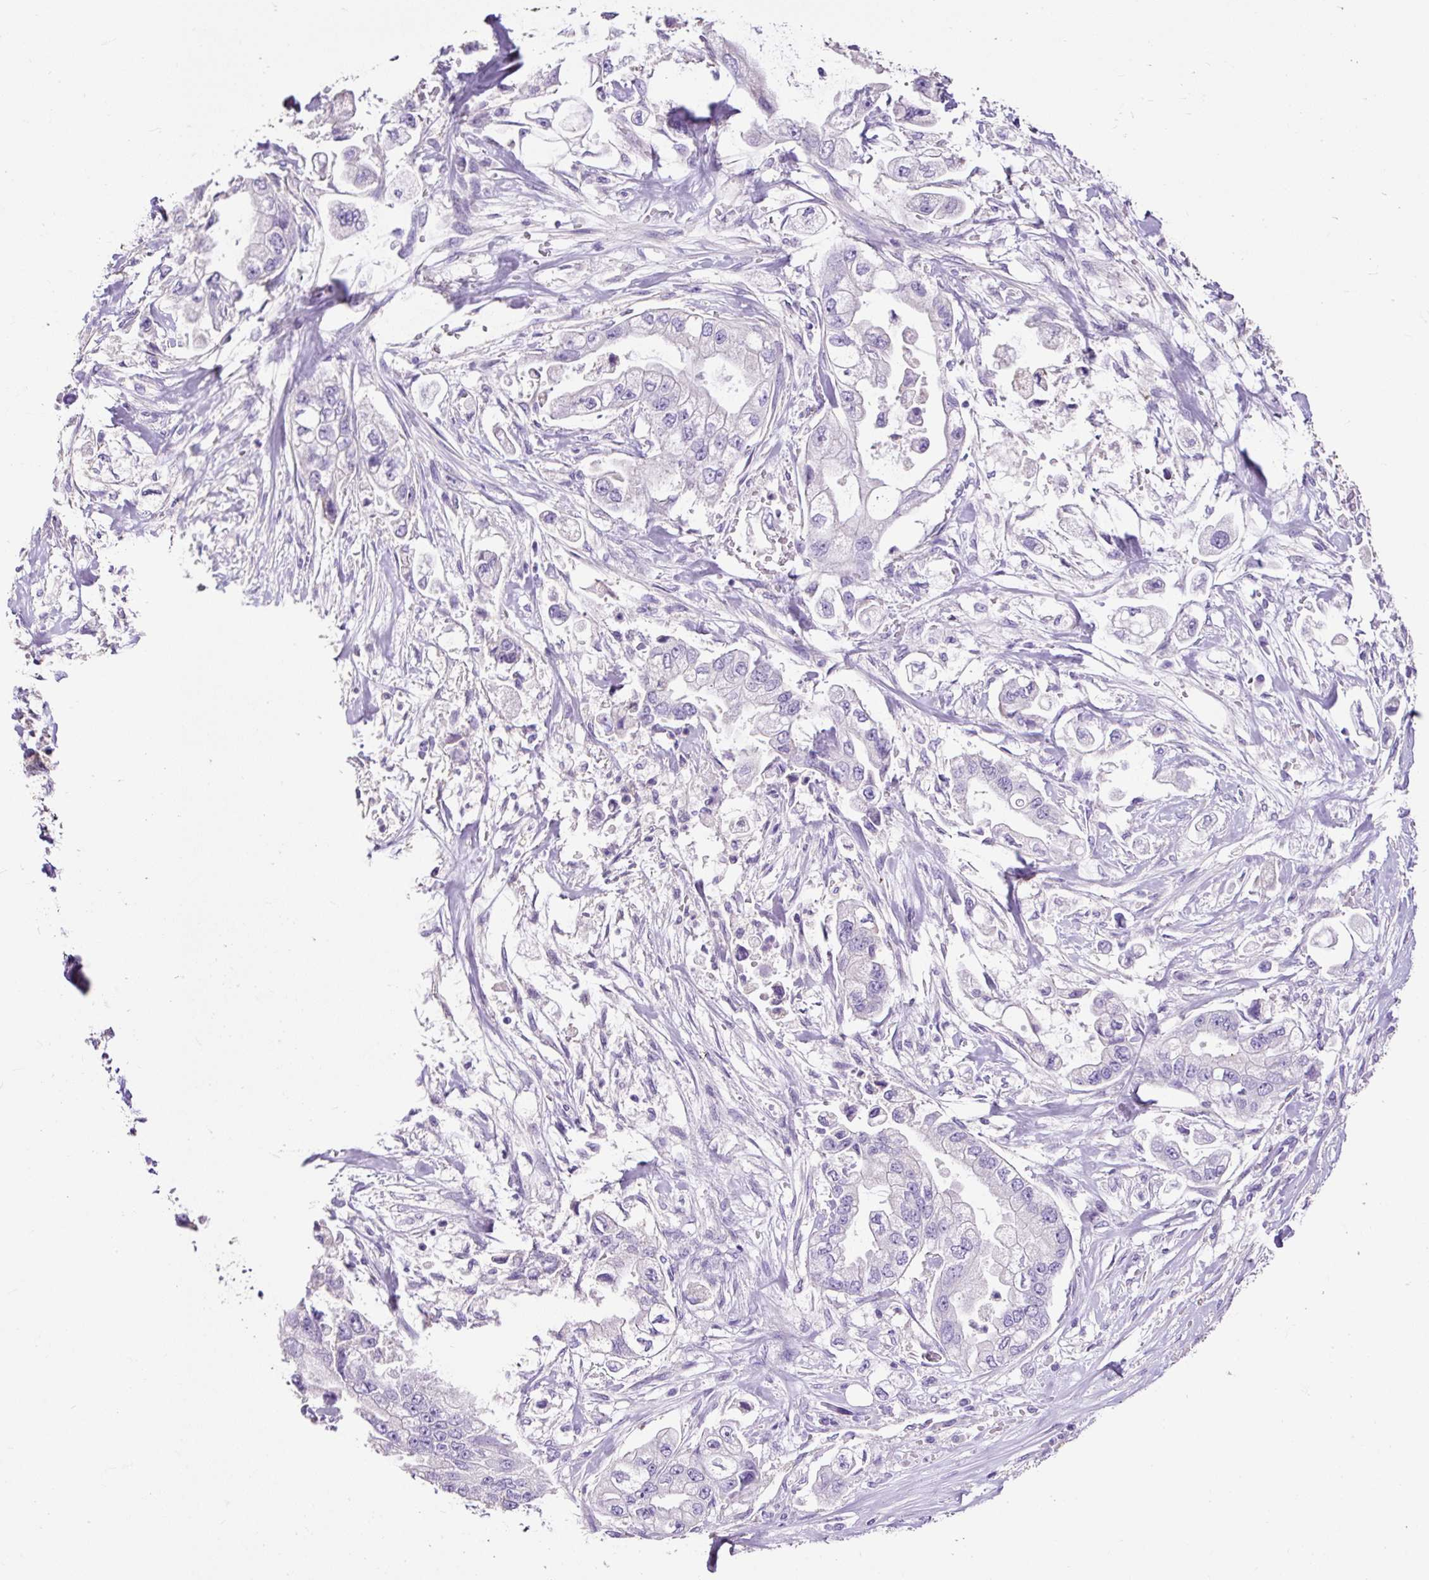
{"staining": {"intensity": "negative", "quantity": "none", "location": "none"}, "tissue": "stomach cancer", "cell_type": "Tumor cells", "image_type": "cancer", "snomed": [{"axis": "morphology", "description": "Adenocarcinoma, NOS"}, {"axis": "topography", "description": "Stomach"}], "caption": "Stomach adenocarcinoma stained for a protein using immunohistochemistry (IHC) exhibits no positivity tumor cells.", "gene": "PDIA2", "patient": {"sex": "male", "age": 62}}